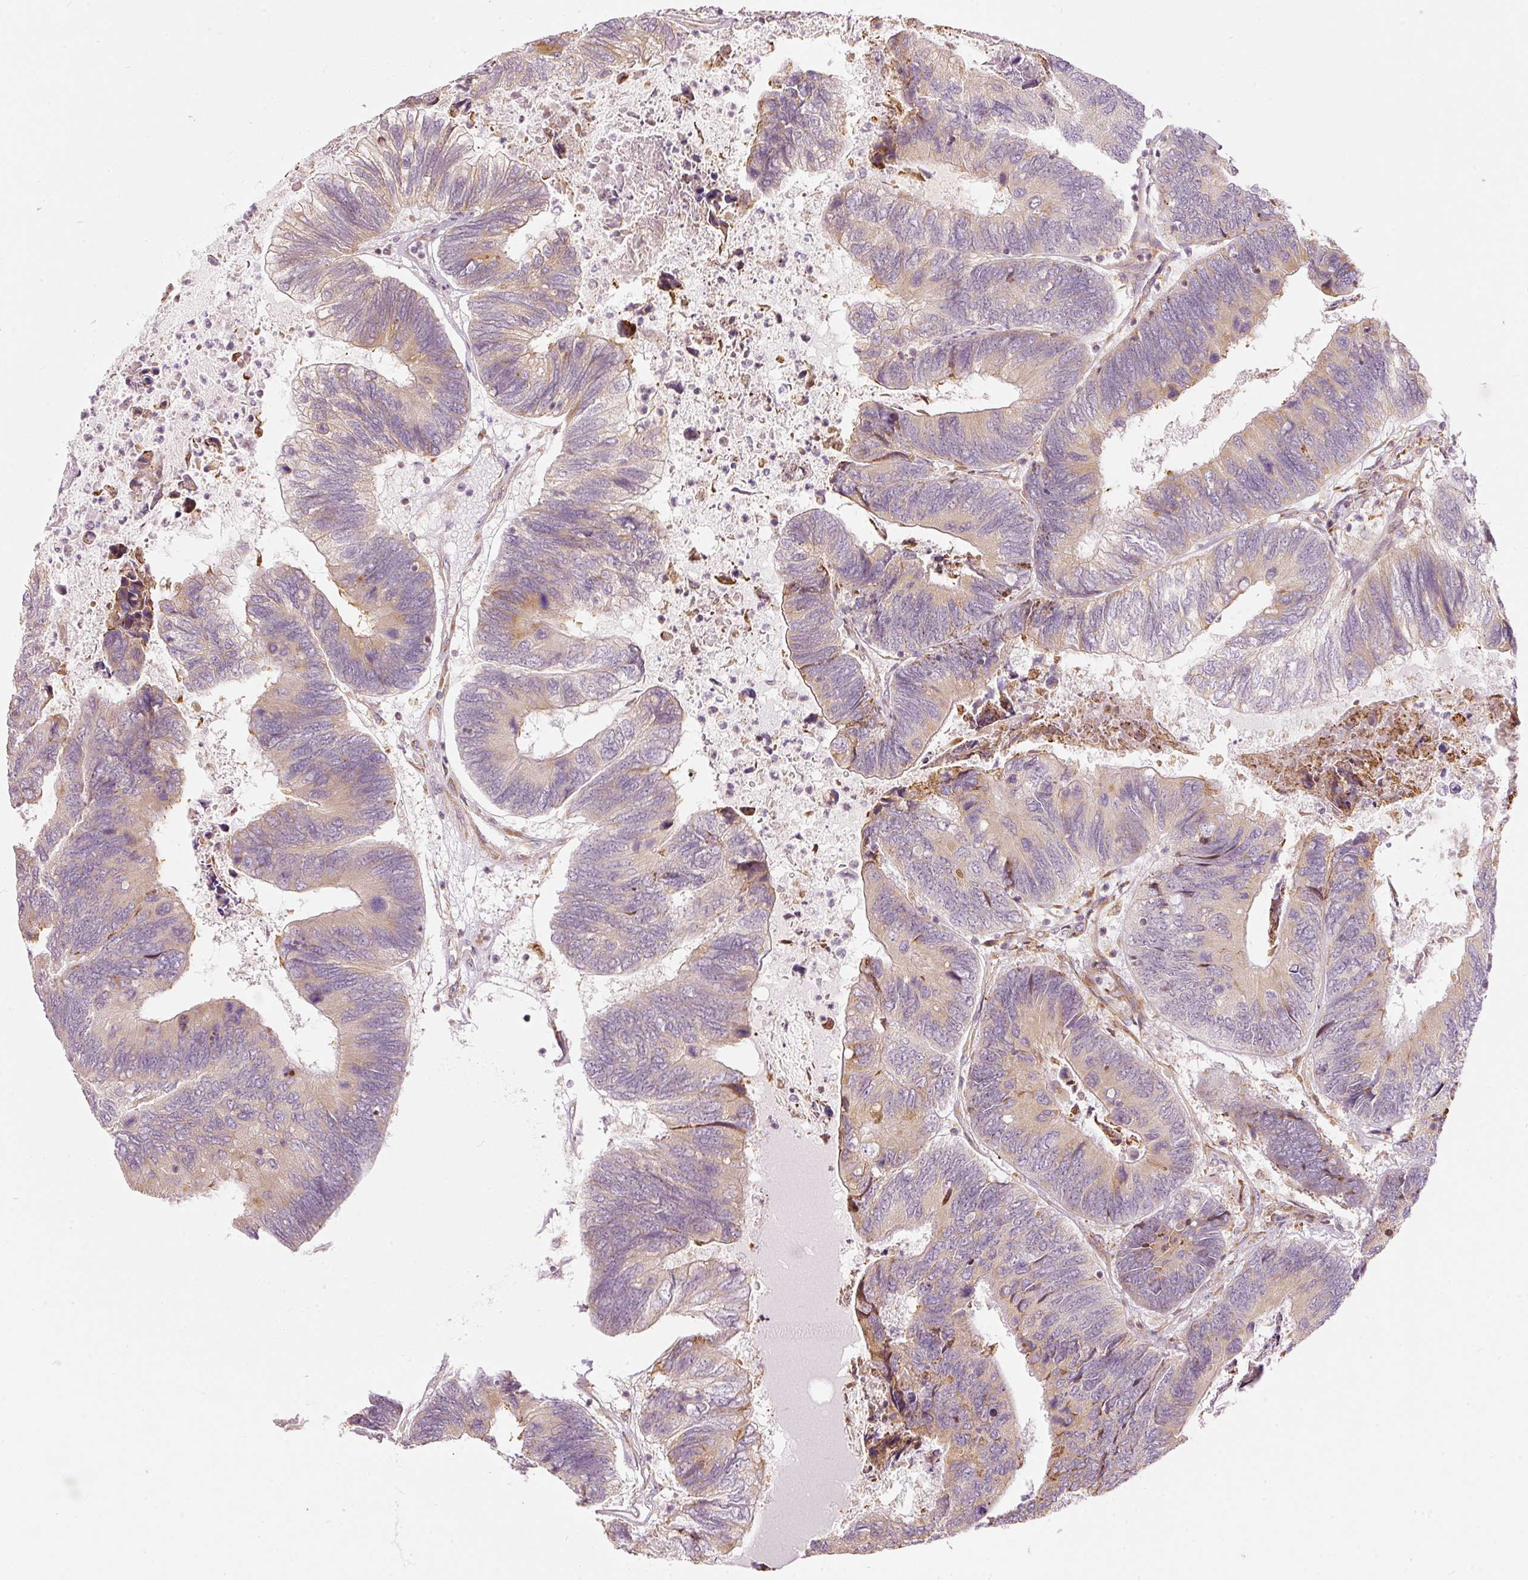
{"staining": {"intensity": "weak", "quantity": "25%-75%", "location": "cytoplasmic/membranous"}, "tissue": "colorectal cancer", "cell_type": "Tumor cells", "image_type": "cancer", "snomed": [{"axis": "morphology", "description": "Adenocarcinoma, NOS"}, {"axis": "topography", "description": "Colon"}], "caption": "Protein expression analysis of human colorectal cancer reveals weak cytoplasmic/membranous staining in about 25%-75% of tumor cells.", "gene": "SNAPC5", "patient": {"sex": "female", "age": 67}}